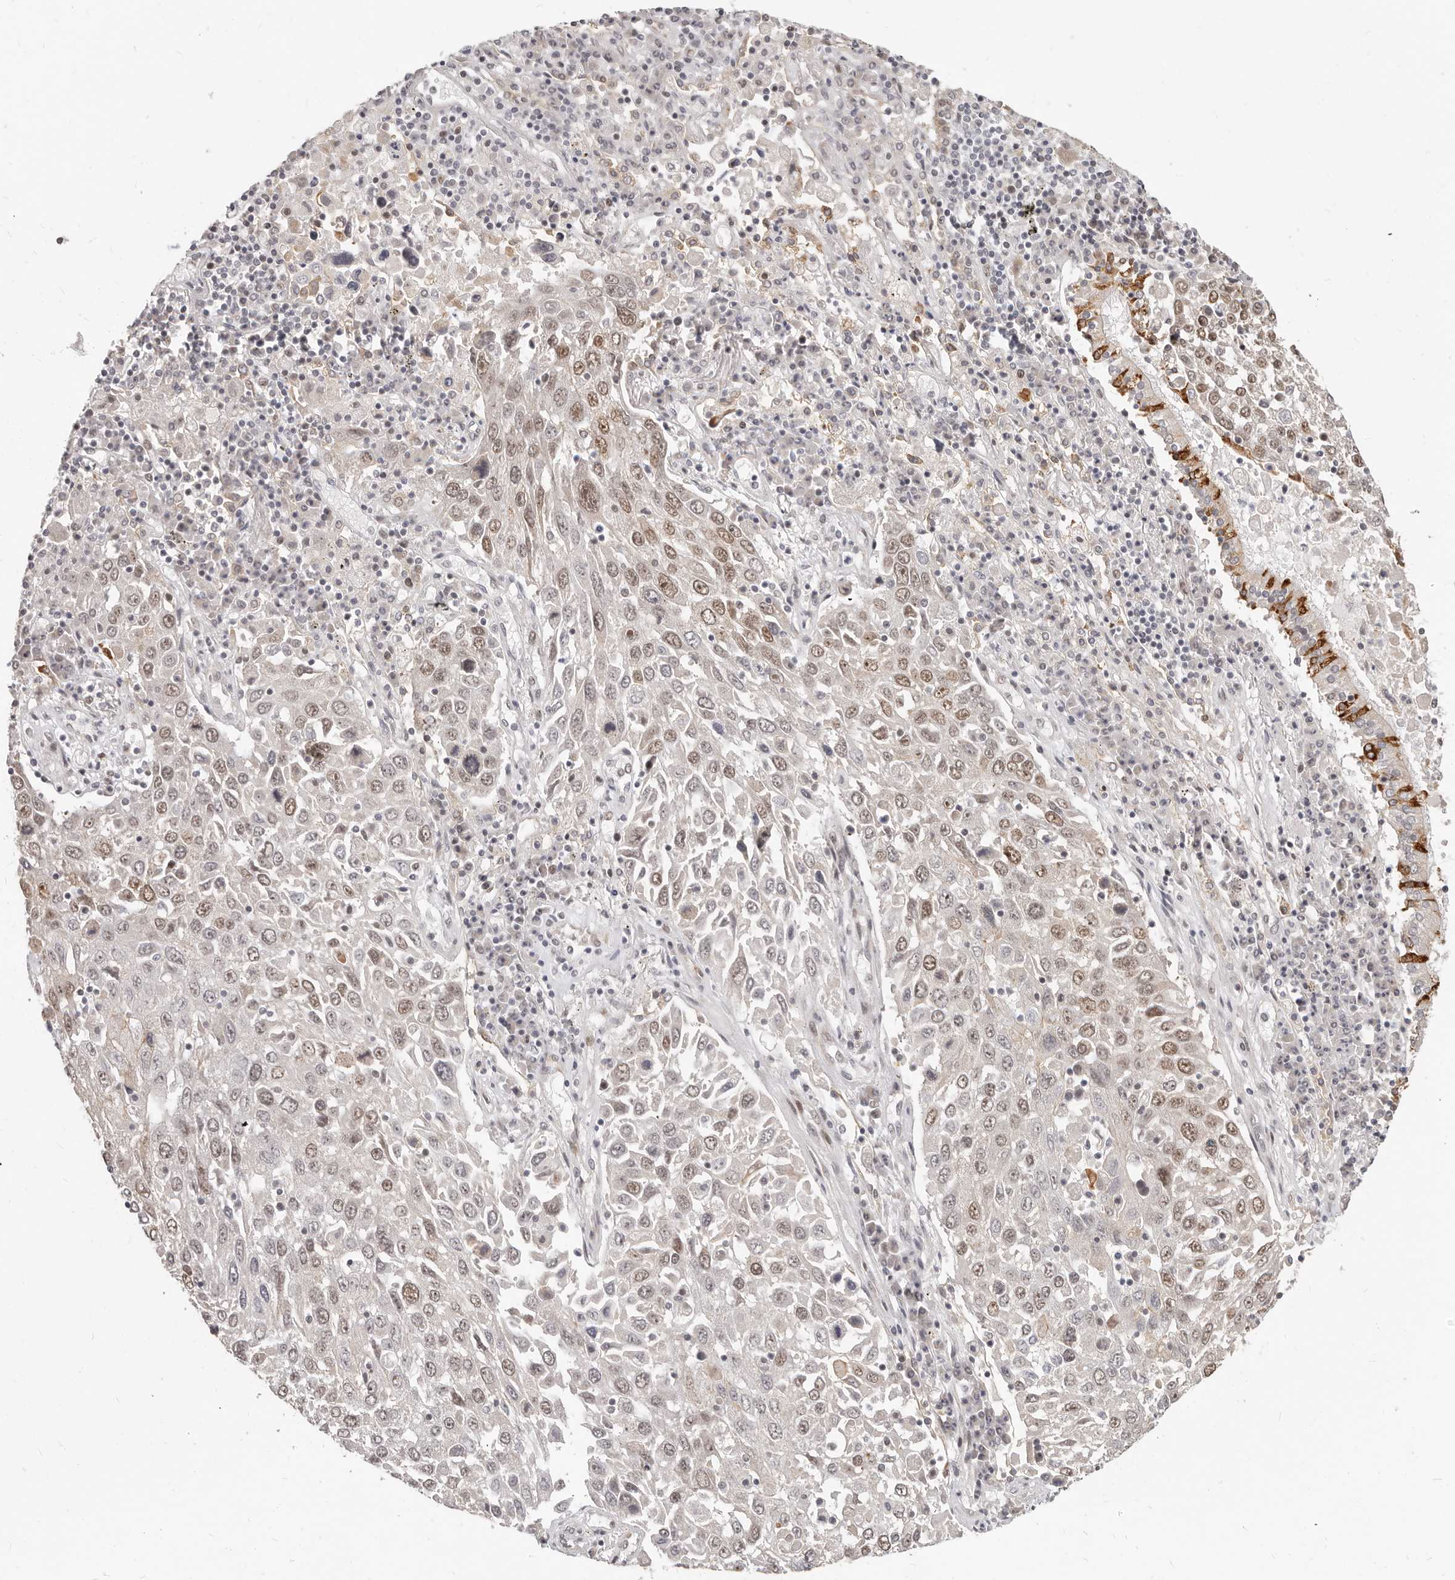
{"staining": {"intensity": "moderate", "quantity": "<25%", "location": "cytoplasmic/membranous,nuclear"}, "tissue": "lung cancer", "cell_type": "Tumor cells", "image_type": "cancer", "snomed": [{"axis": "morphology", "description": "Squamous cell carcinoma, NOS"}, {"axis": "topography", "description": "Lung"}], "caption": "IHC histopathology image of neoplastic tissue: human lung cancer (squamous cell carcinoma) stained using immunohistochemistry (IHC) demonstrates low levels of moderate protein expression localized specifically in the cytoplasmic/membranous and nuclear of tumor cells, appearing as a cytoplasmic/membranous and nuclear brown color.", "gene": "RFC2", "patient": {"sex": "male", "age": 65}}